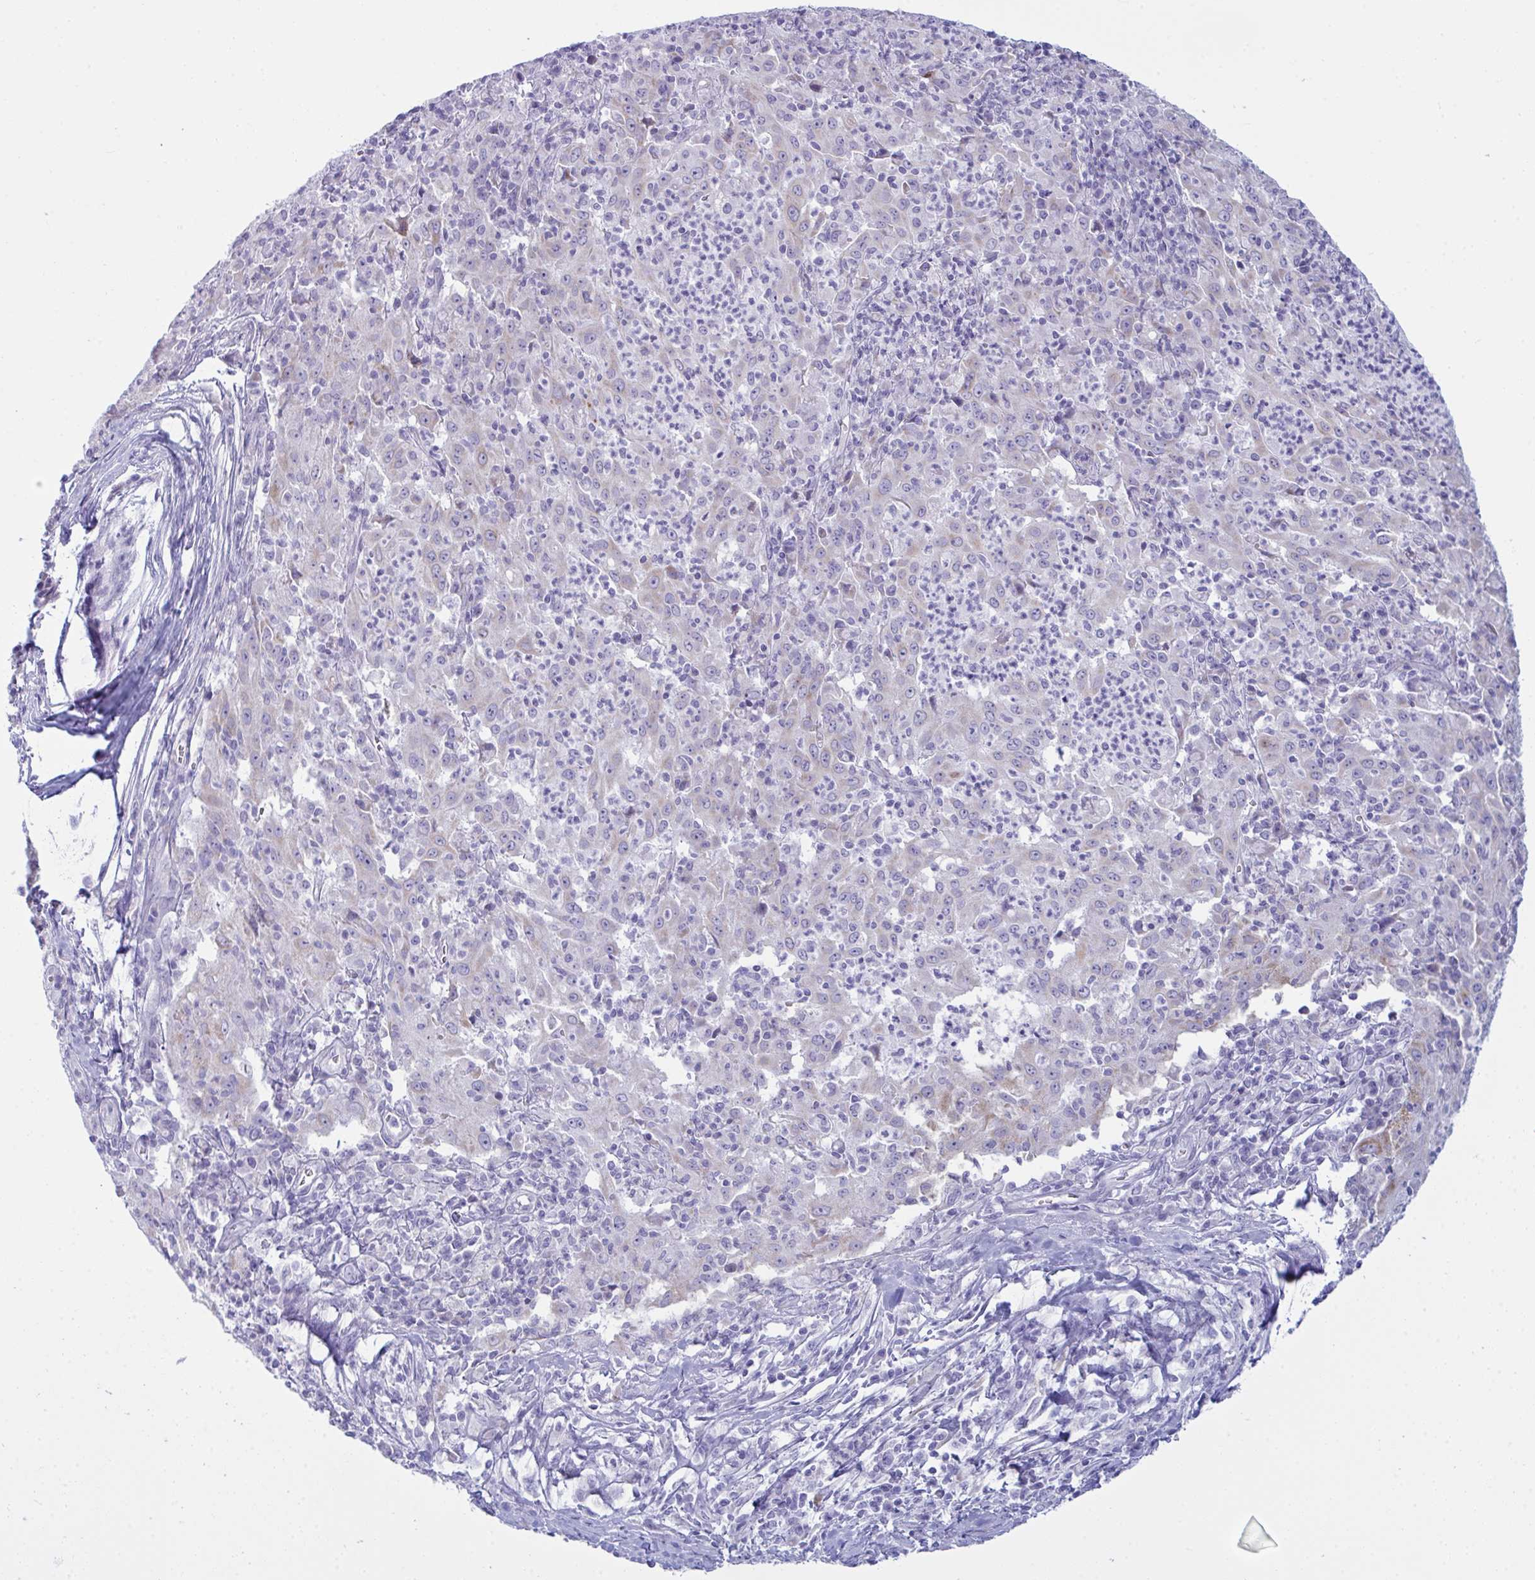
{"staining": {"intensity": "weak", "quantity": "<25%", "location": "cytoplasmic/membranous"}, "tissue": "pancreatic cancer", "cell_type": "Tumor cells", "image_type": "cancer", "snomed": [{"axis": "morphology", "description": "Adenocarcinoma, NOS"}, {"axis": "topography", "description": "Pancreas"}], "caption": "DAB immunohistochemical staining of human adenocarcinoma (pancreatic) displays no significant staining in tumor cells.", "gene": "BBS1", "patient": {"sex": "male", "age": 63}}